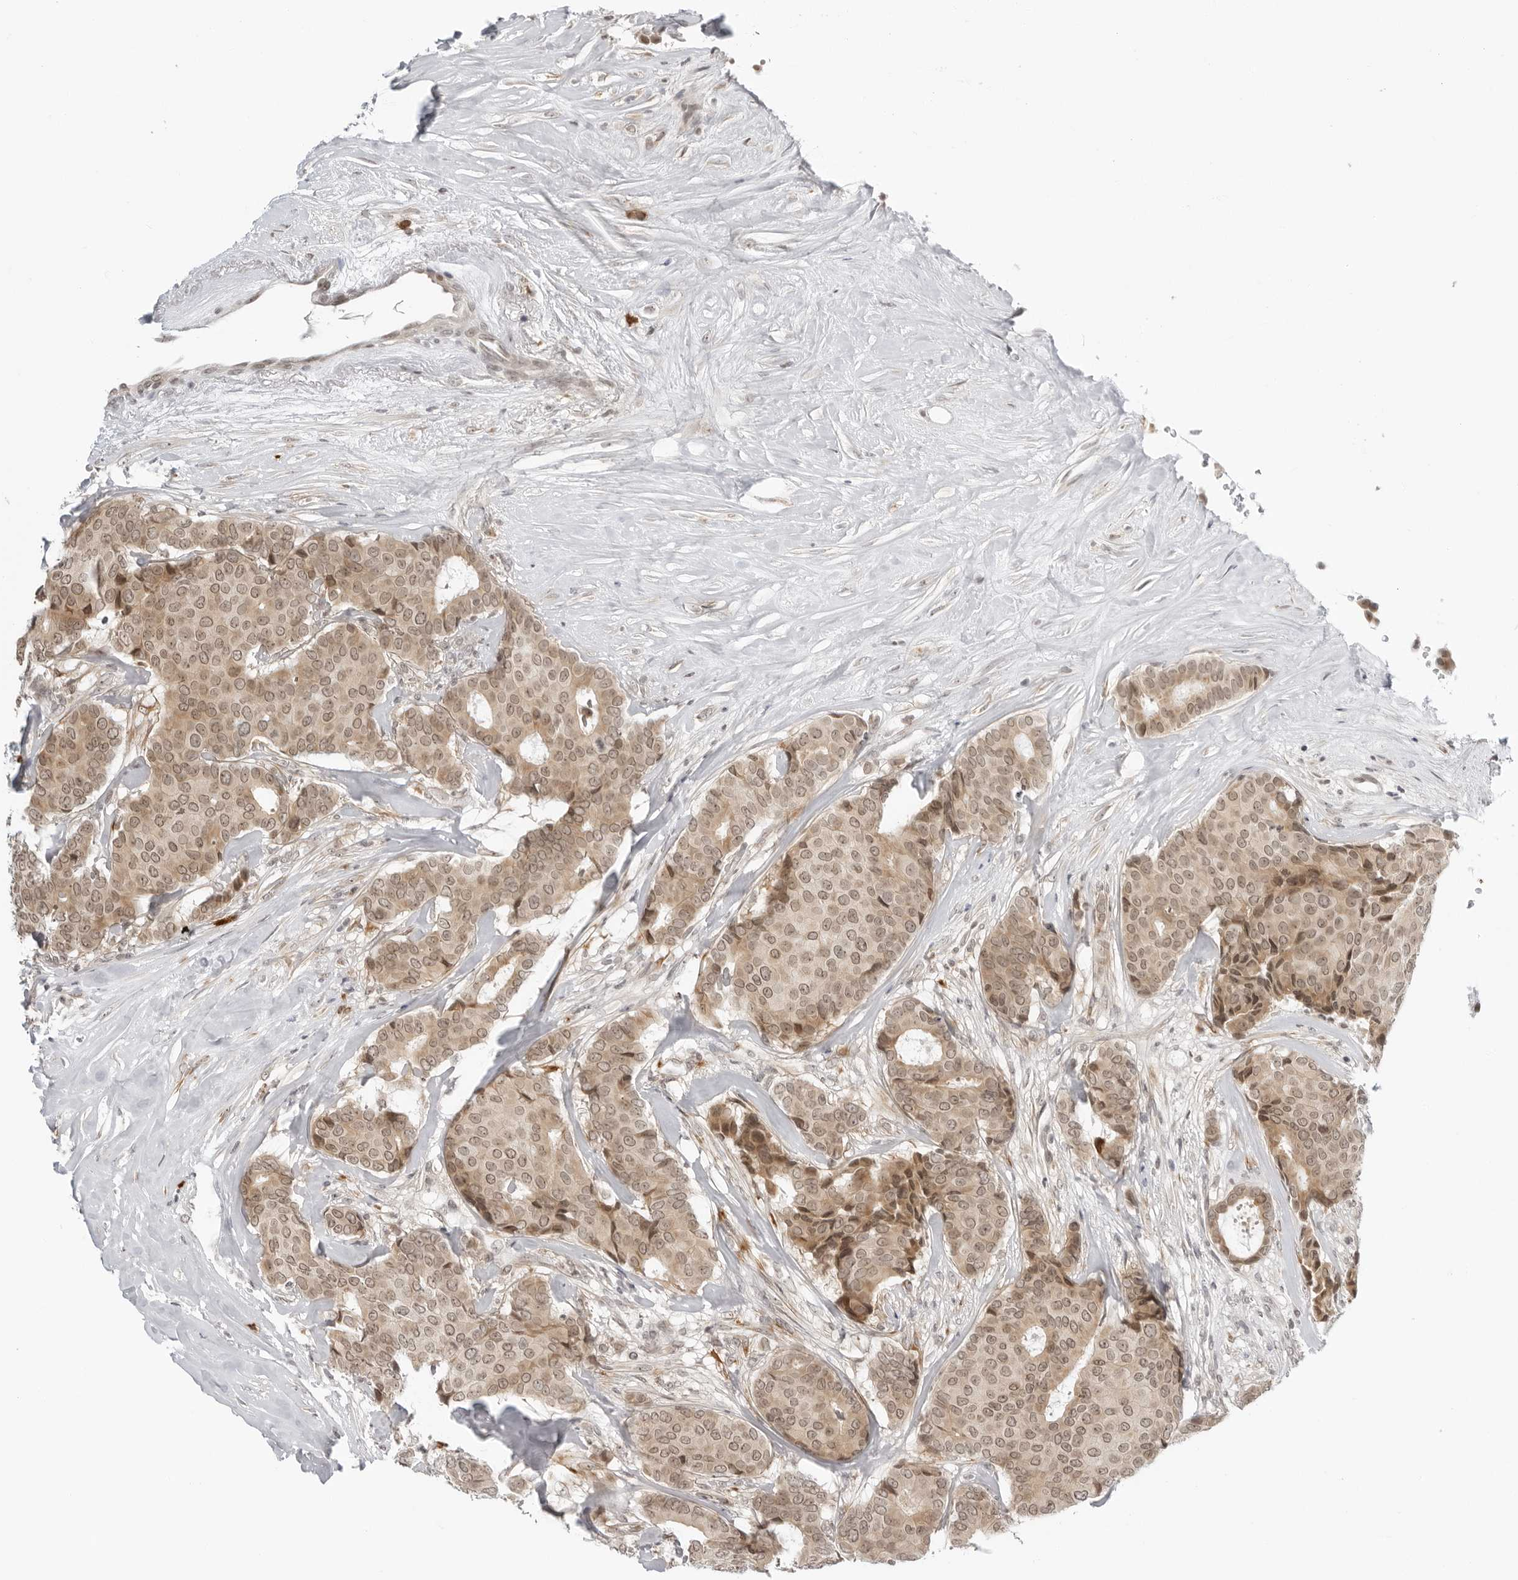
{"staining": {"intensity": "moderate", "quantity": ">75%", "location": "cytoplasmic/membranous,nuclear"}, "tissue": "breast cancer", "cell_type": "Tumor cells", "image_type": "cancer", "snomed": [{"axis": "morphology", "description": "Duct carcinoma"}, {"axis": "topography", "description": "Breast"}], "caption": "A photomicrograph of breast intraductal carcinoma stained for a protein displays moderate cytoplasmic/membranous and nuclear brown staining in tumor cells.", "gene": "SUGCT", "patient": {"sex": "female", "age": 75}}